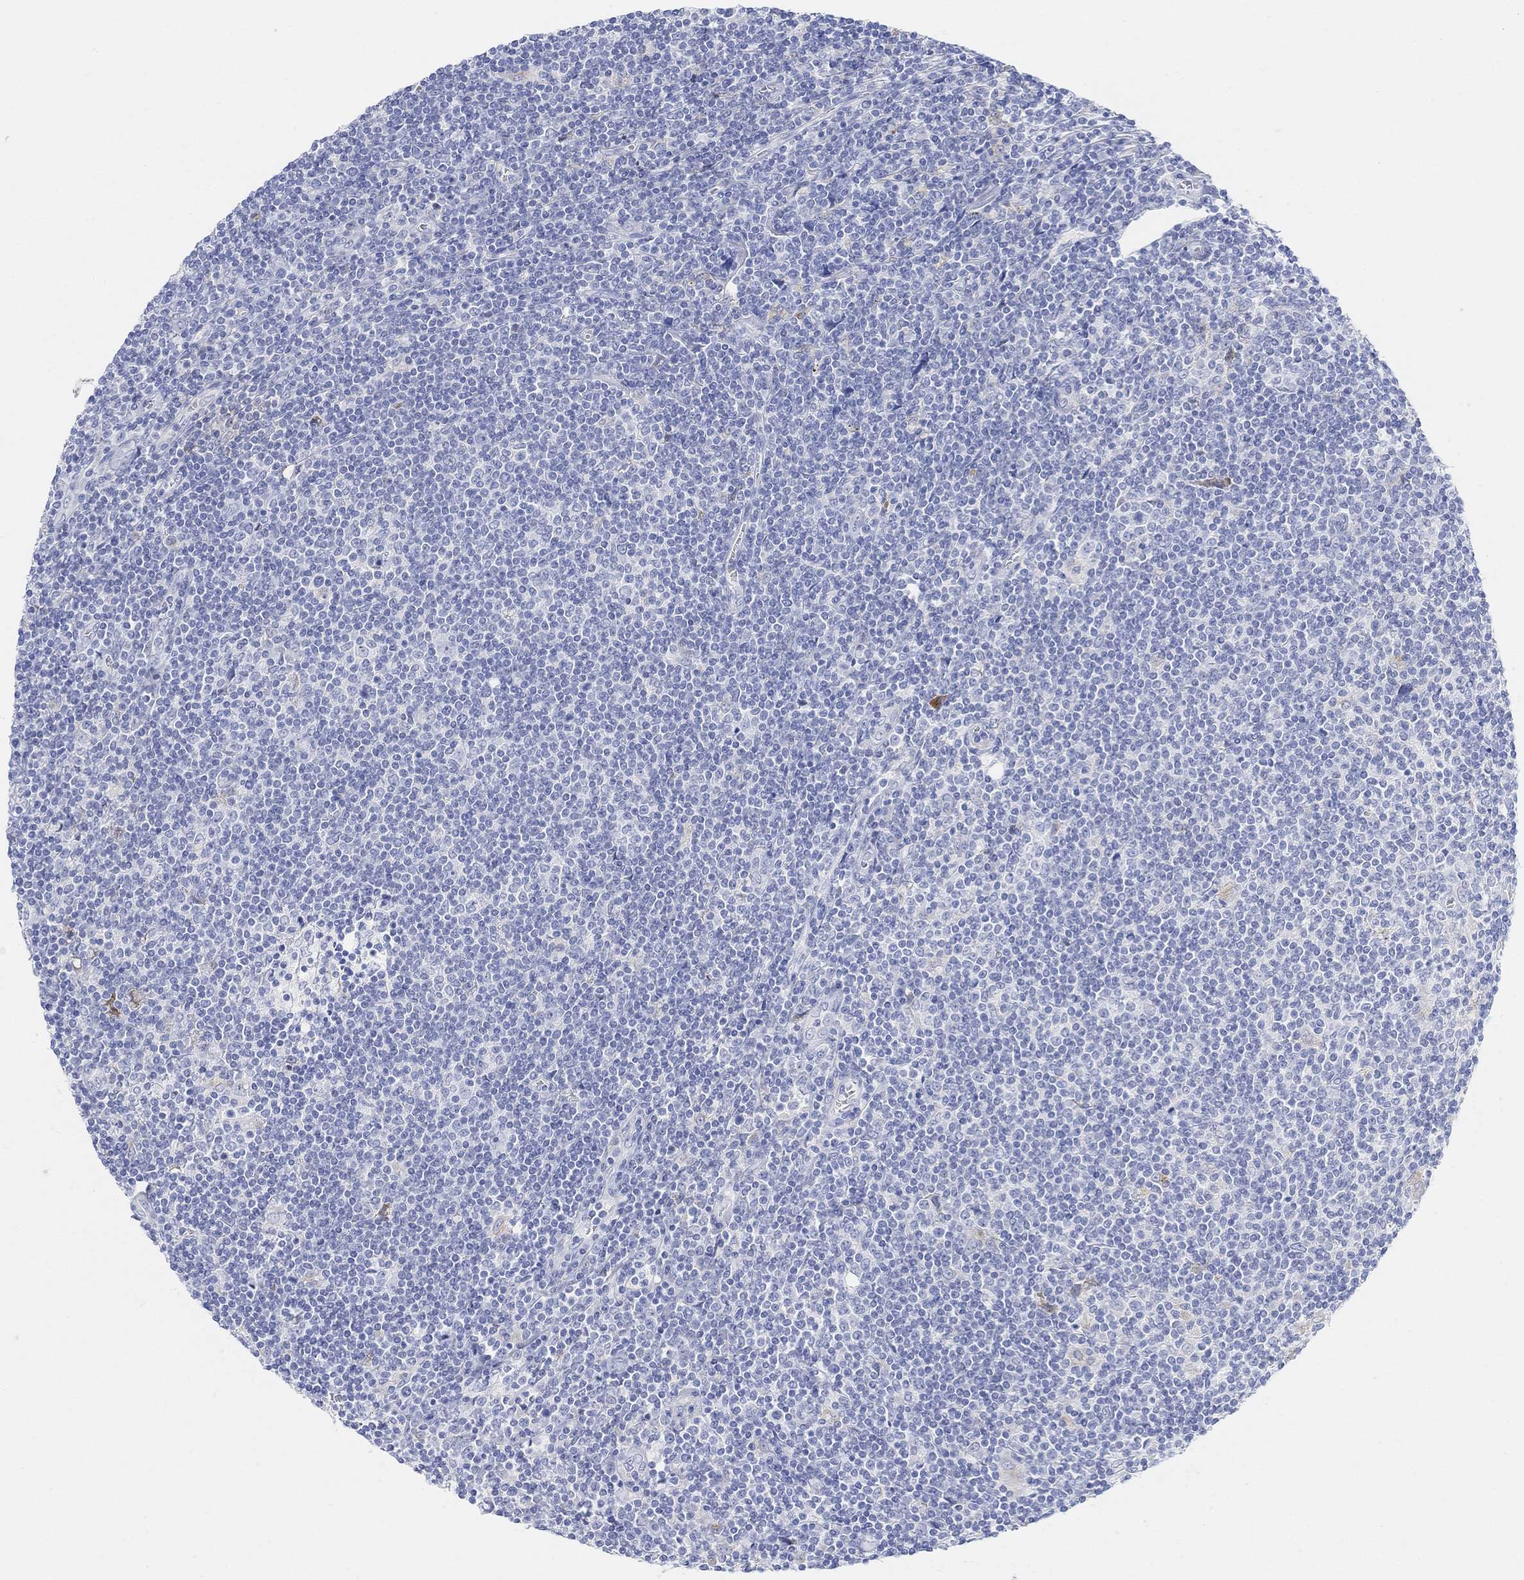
{"staining": {"intensity": "negative", "quantity": "none", "location": "none"}, "tissue": "lymphoma", "cell_type": "Tumor cells", "image_type": "cancer", "snomed": [{"axis": "morphology", "description": "Hodgkin's disease, NOS"}, {"axis": "topography", "description": "Lymph node"}], "caption": "Human lymphoma stained for a protein using immunohistochemistry displays no staining in tumor cells.", "gene": "RETNLB", "patient": {"sex": "male", "age": 40}}